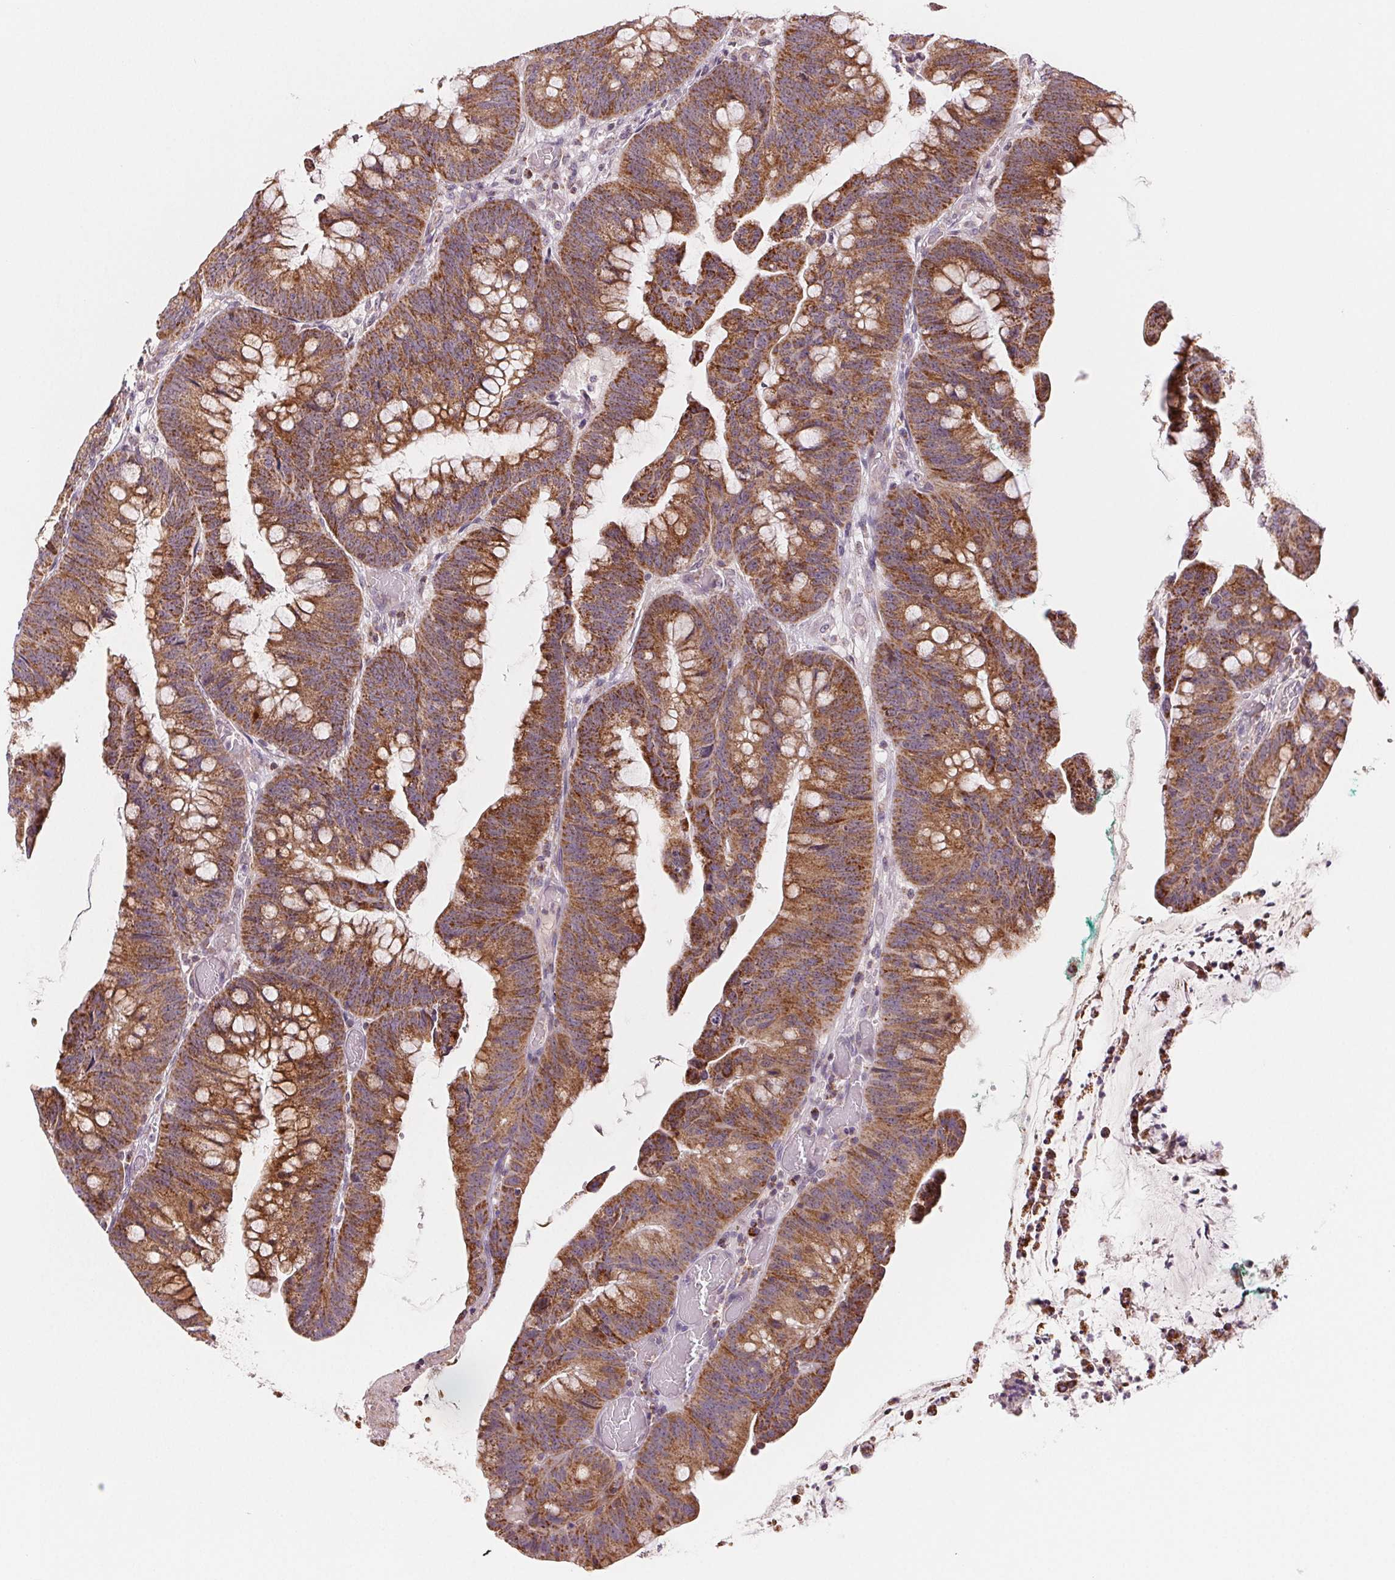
{"staining": {"intensity": "moderate", "quantity": ">75%", "location": "cytoplasmic/membranous"}, "tissue": "colorectal cancer", "cell_type": "Tumor cells", "image_type": "cancer", "snomed": [{"axis": "morphology", "description": "Adenocarcinoma, NOS"}, {"axis": "topography", "description": "Colon"}], "caption": "There is medium levels of moderate cytoplasmic/membranous positivity in tumor cells of colorectal cancer, as demonstrated by immunohistochemical staining (brown color).", "gene": "HINT2", "patient": {"sex": "male", "age": 62}}